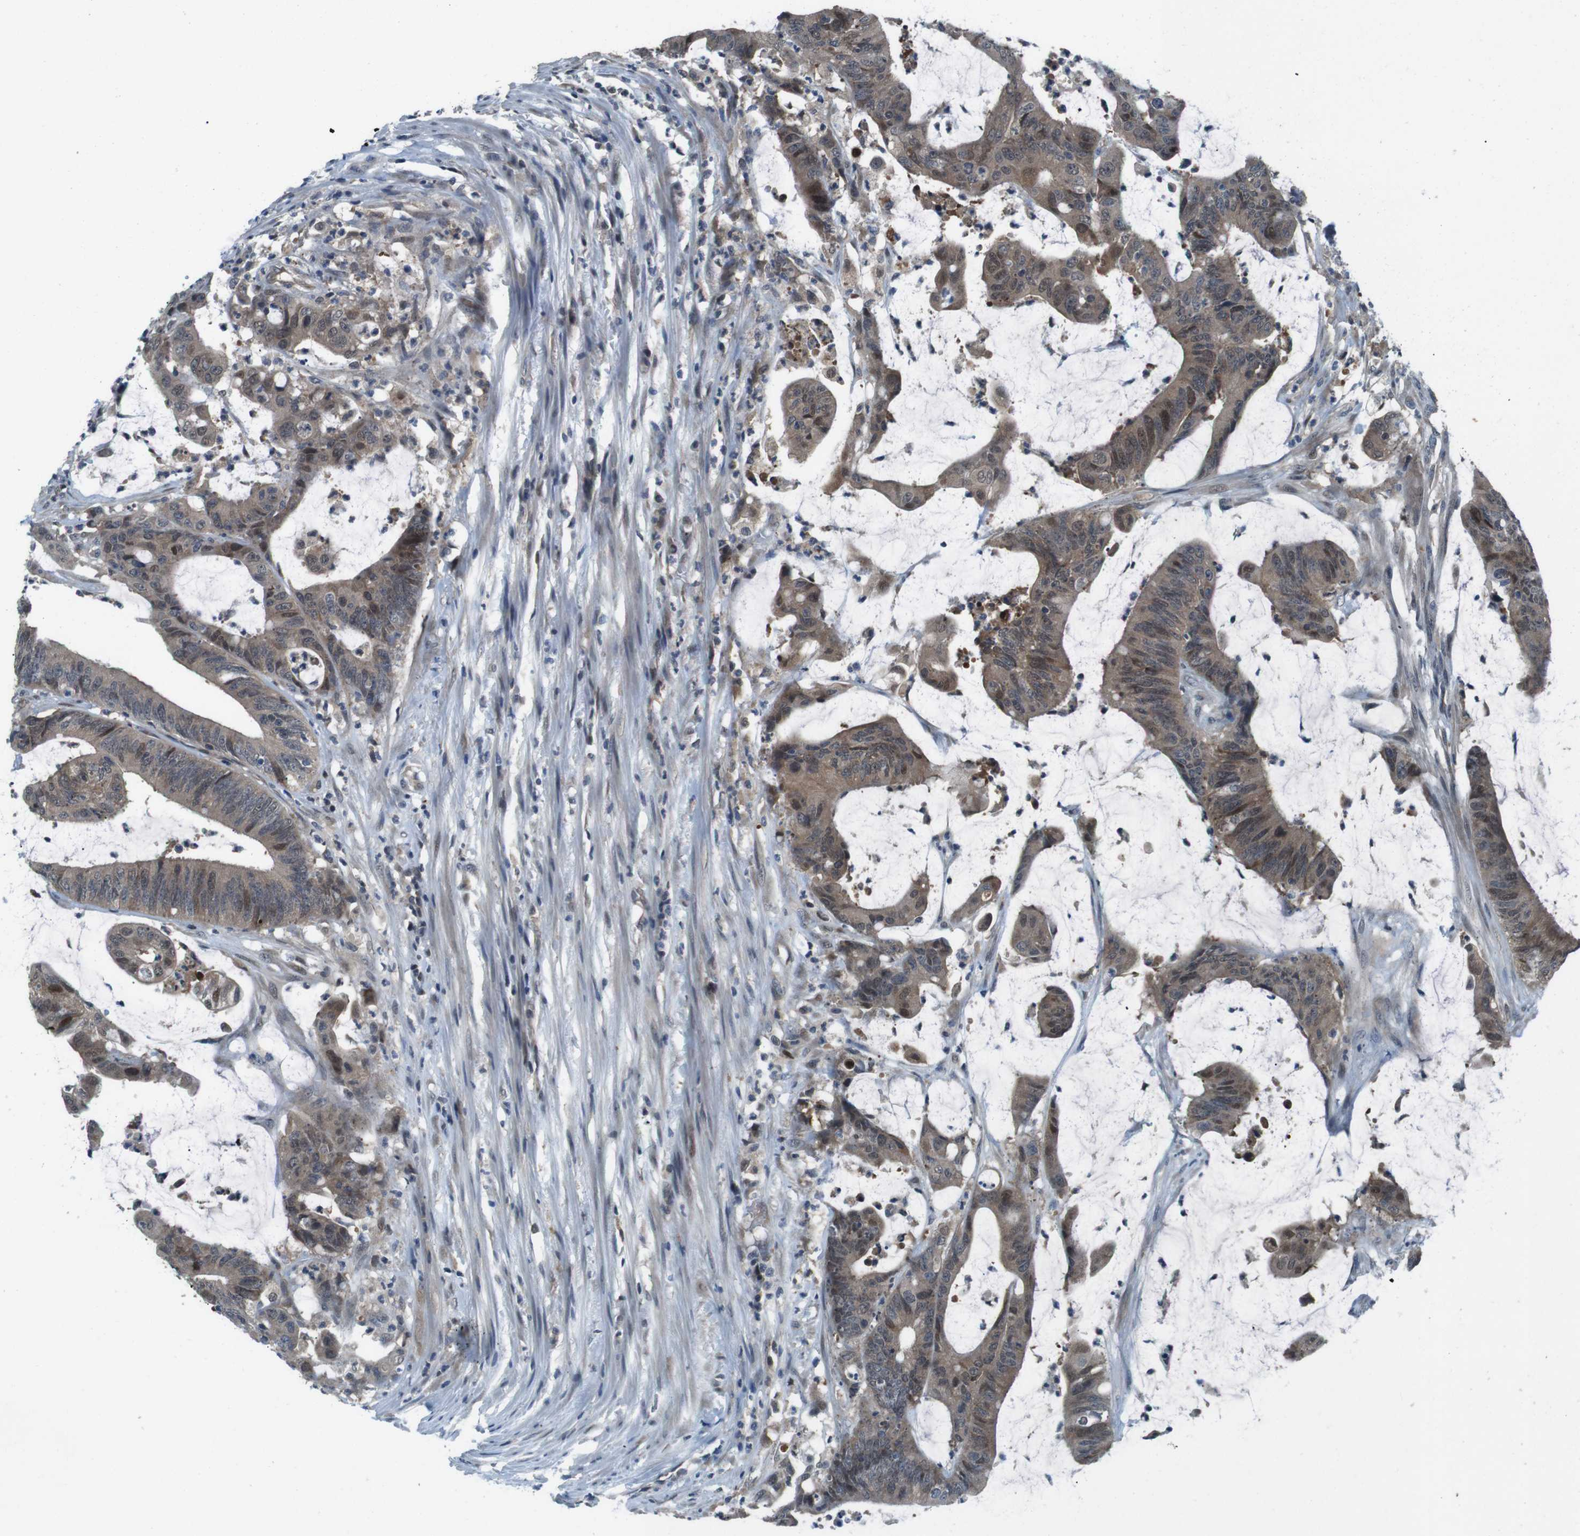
{"staining": {"intensity": "moderate", "quantity": ">75%", "location": "cytoplasmic/membranous,nuclear"}, "tissue": "colorectal cancer", "cell_type": "Tumor cells", "image_type": "cancer", "snomed": [{"axis": "morphology", "description": "Adenocarcinoma, NOS"}, {"axis": "topography", "description": "Rectum"}], "caption": "Tumor cells demonstrate medium levels of moderate cytoplasmic/membranous and nuclear expression in approximately >75% of cells in human adenocarcinoma (colorectal). The protein of interest is stained brown, and the nuclei are stained in blue (DAB (3,3'-diaminobenzidine) IHC with brightfield microscopy, high magnification).", "gene": "LRP5", "patient": {"sex": "female", "age": 66}}